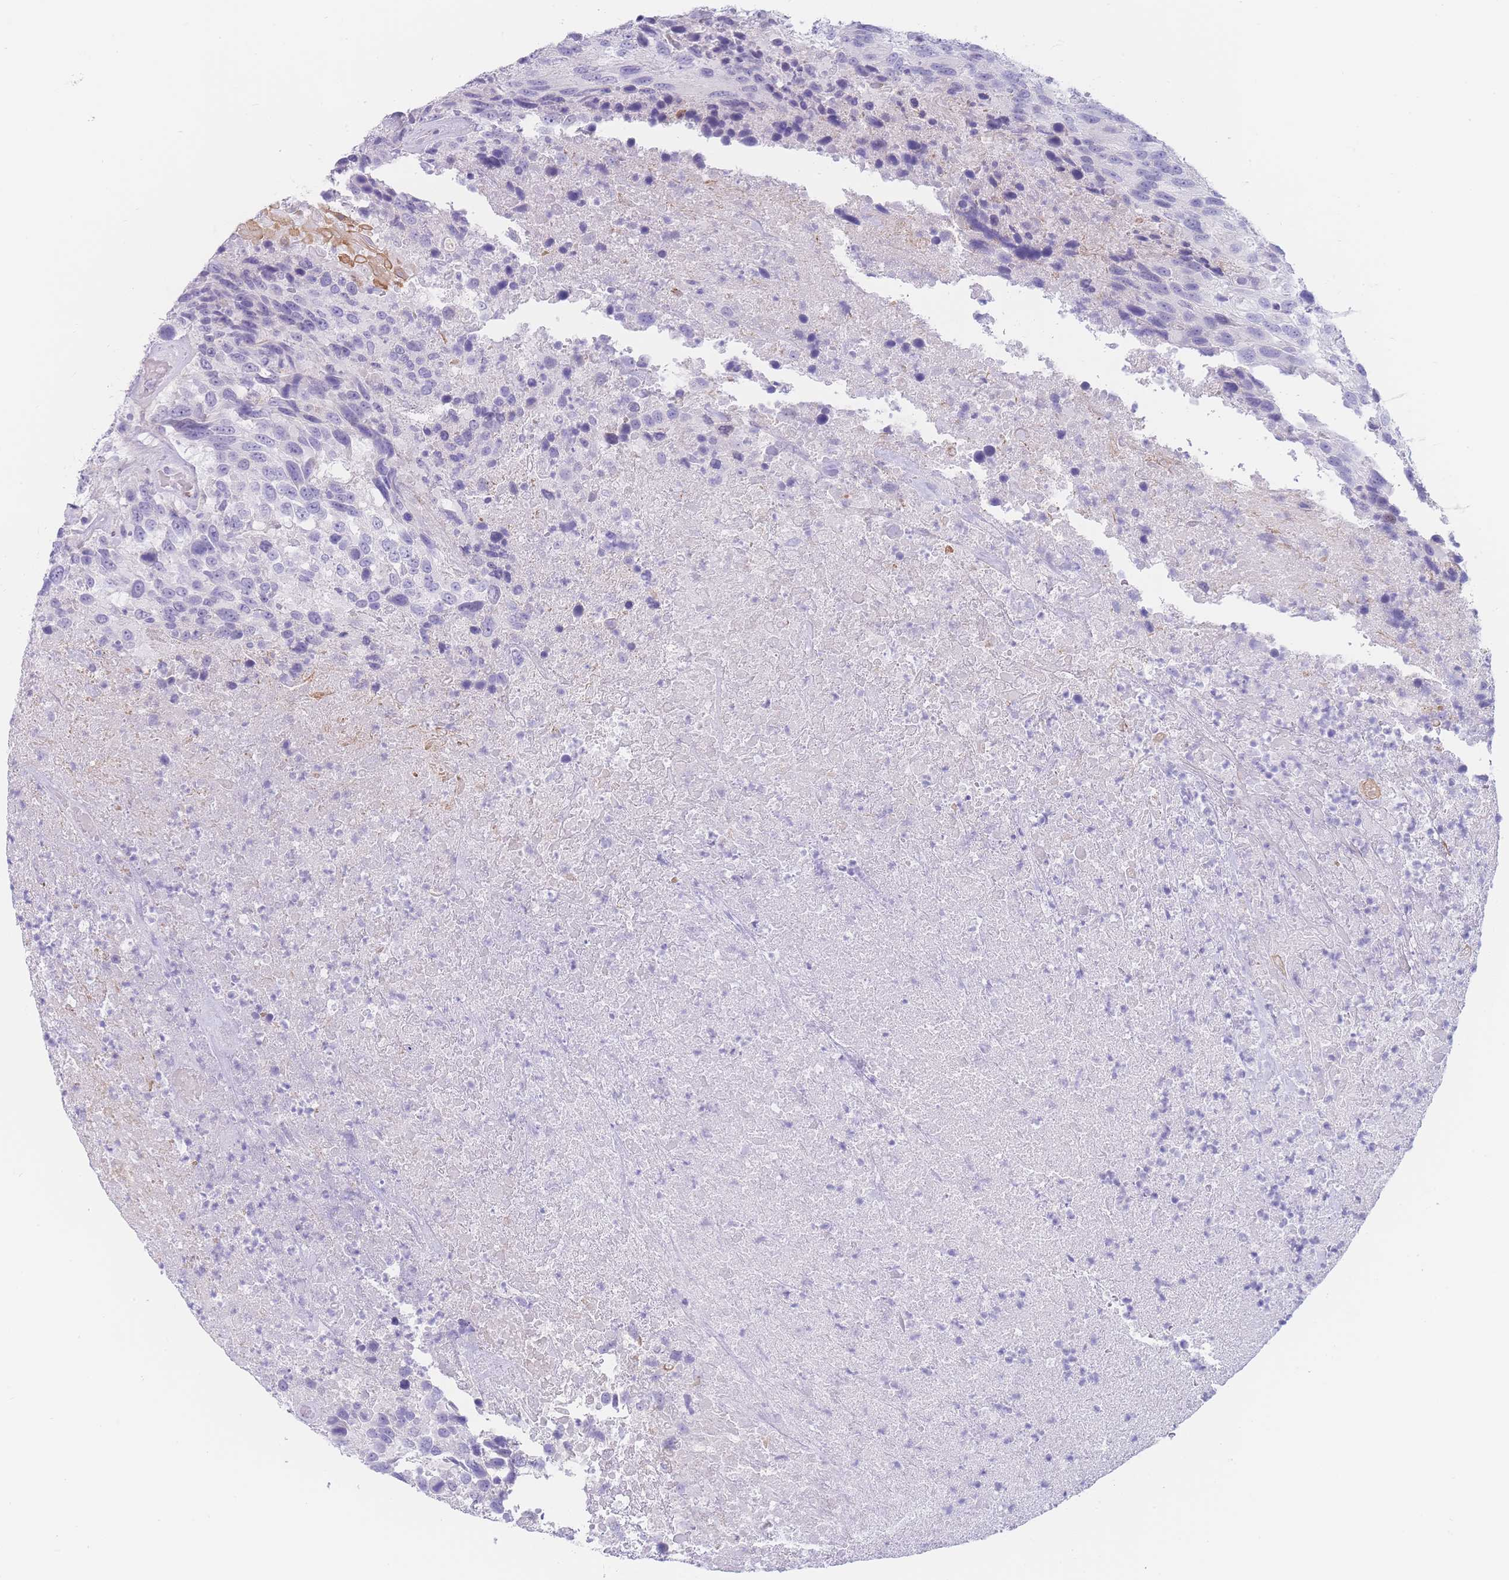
{"staining": {"intensity": "negative", "quantity": "none", "location": "none"}, "tissue": "urothelial cancer", "cell_type": "Tumor cells", "image_type": "cancer", "snomed": [{"axis": "morphology", "description": "Urothelial carcinoma, High grade"}, {"axis": "topography", "description": "Urinary bladder"}], "caption": "IHC micrograph of urothelial carcinoma (high-grade) stained for a protein (brown), which demonstrates no positivity in tumor cells.", "gene": "PSMB5", "patient": {"sex": "female", "age": 70}}